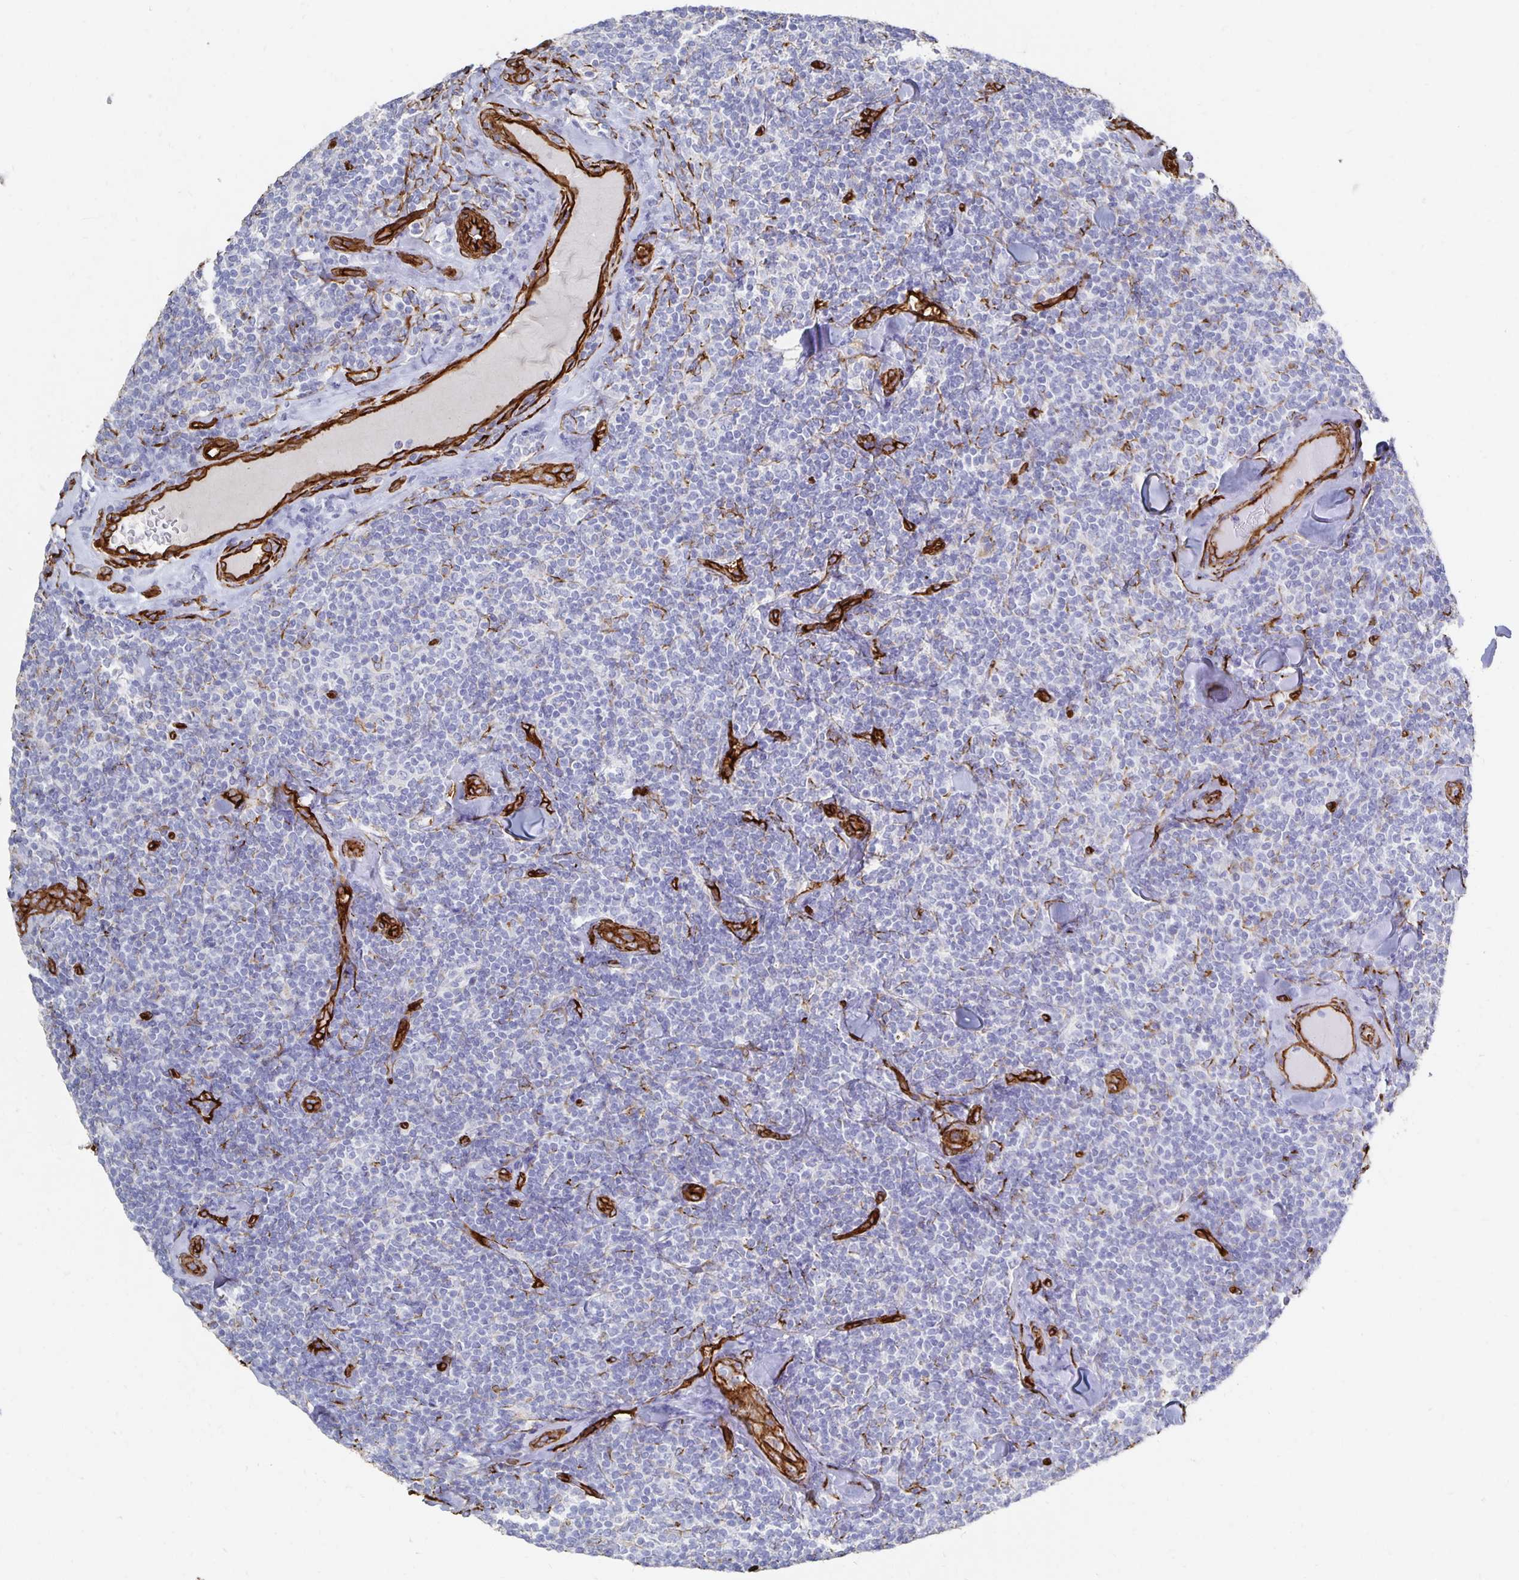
{"staining": {"intensity": "negative", "quantity": "none", "location": "none"}, "tissue": "lymphoma", "cell_type": "Tumor cells", "image_type": "cancer", "snomed": [{"axis": "morphology", "description": "Malignant lymphoma, non-Hodgkin's type, Low grade"}, {"axis": "topography", "description": "Lymph node"}], "caption": "Immunohistochemistry (IHC) image of lymphoma stained for a protein (brown), which demonstrates no positivity in tumor cells. The staining was performed using DAB to visualize the protein expression in brown, while the nuclei were stained in blue with hematoxylin (Magnification: 20x).", "gene": "VIPR2", "patient": {"sex": "female", "age": 56}}